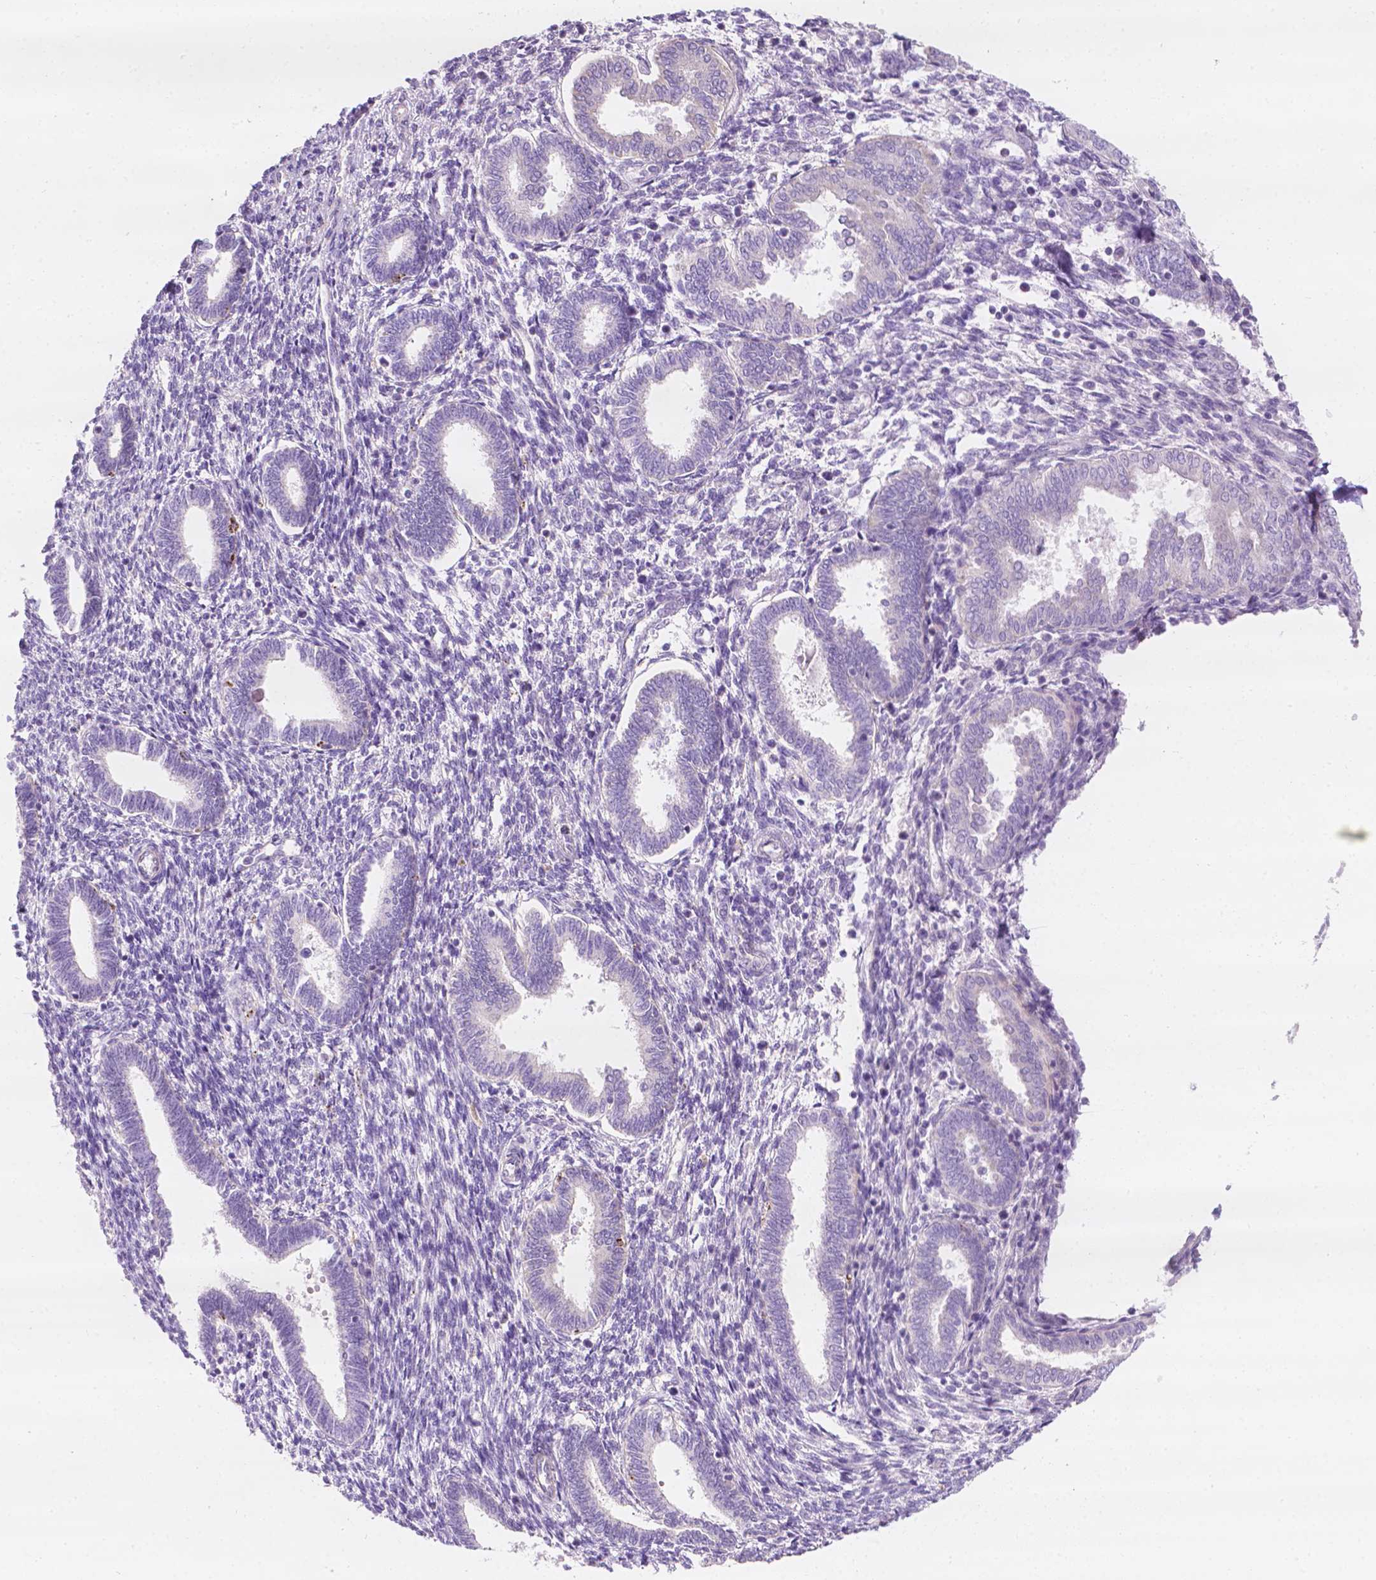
{"staining": {"intensity": "negative", "quantity": "none", "location": "none"}, "tissue": "endometrium", "cell_type": "Cells in endometrial stroma", "image_type": "normal", "snomed": [{"axis": "morphology", "description": "Normal tissue, NOS"}, {"axis": "topography", "description": "Endometrium"}], "caption": "Immunohistochemistry micrograph of unremarkable endometrium stained for a protein (brown), which shows no expression in cells in endometrial stroma. The staining is performed using DAB (3,3'-diaminobenzidine) brown chromogen with nuclei counter-stained in using hematoxylin.", "gene": "NOS1AP", "patient": {"sex": "female", "age": 42}}